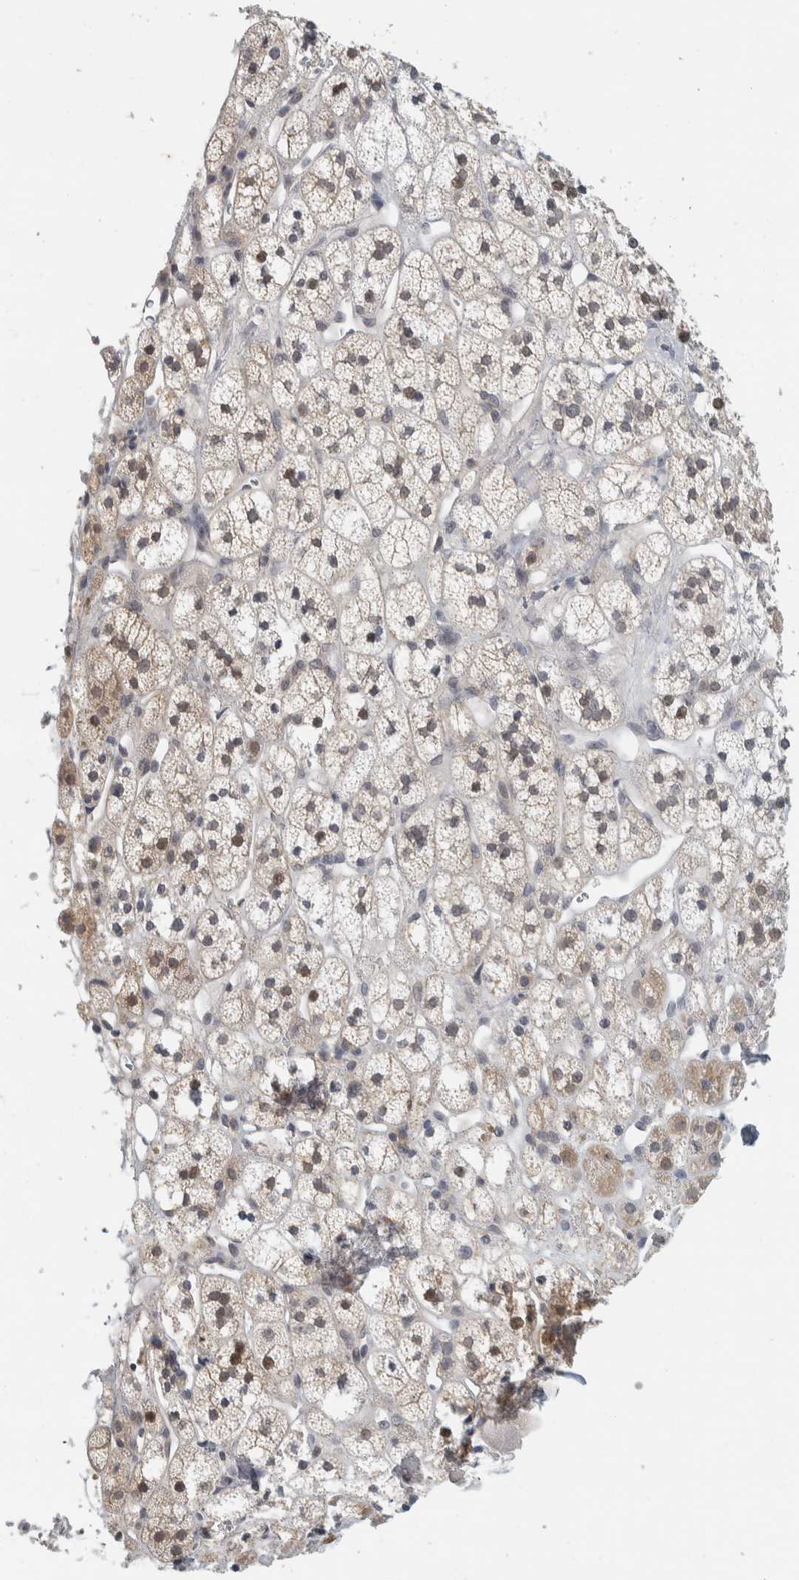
{"staining": {"intensity": "weak", "quantity": "25%-75%", "location": "cytoplasmic/membranous,nuclear"}, "tissue": "adrenal gland", "cell_type": "Glandular cells", "image_type": "normal", "snomed": [{"axis": "morphology", "description": "Normal tissue, NOS"}, {"axis": "topography", "description": "Adrenal gland"}], "caption": "Immunohistochemistry micrograph of unremarkable adrenal gland: human adrenal gland stained using immunohistochemistry shows low levels of weak protein expression localized specifically in the cytoplasmic/membranous,nuclear of glandular cells, appearing as a cytoplasmic/membranous,nuclear brown color.", "gene": "AFP", "patient": {"sex": "male", "age": 56}}